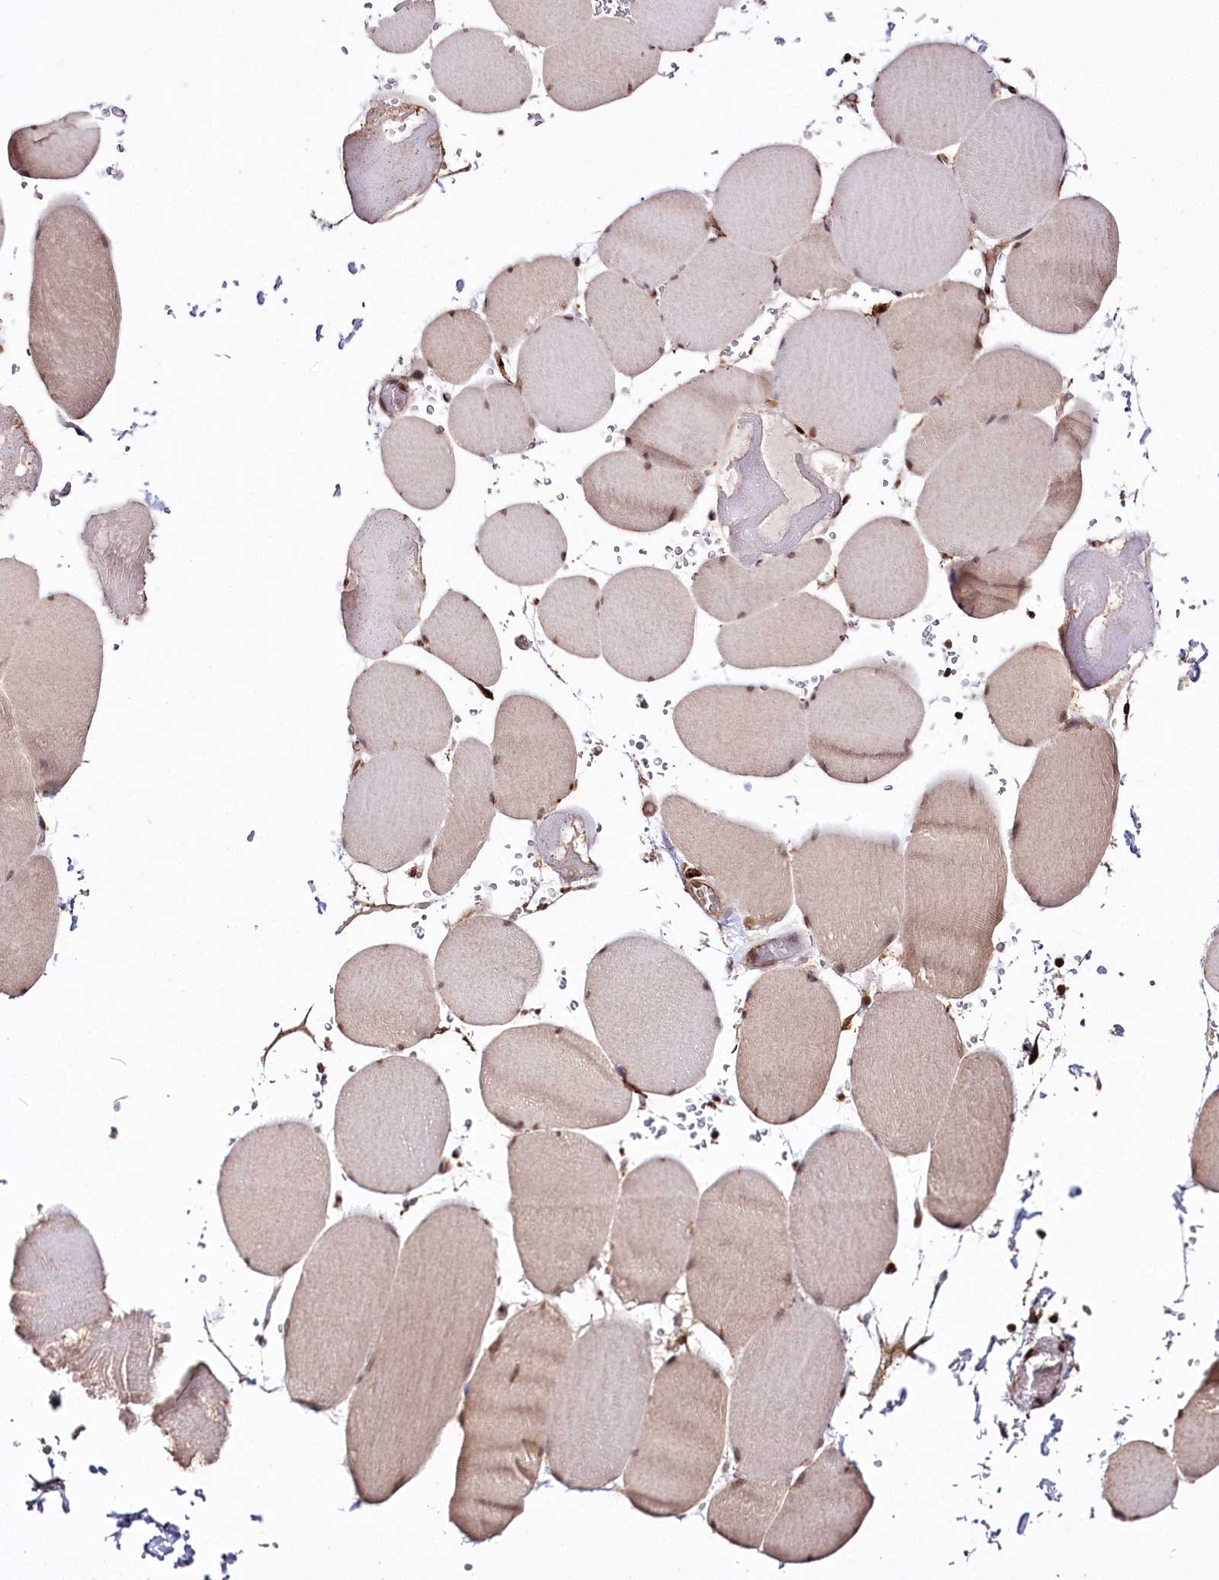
{"staining": {"intensity": "moderate", "quantity": ">75%", "location": "cytoplasmic/membranous,nuclear"}, "tissue": "skeletal muscle", "cell_type": "Myocytes", "image_type": "normal", "snomed": [{"axis": "morphology", "description": "Normal tissue, NOS"}, {"axis": "topography", "description": "Skeletal muscle"}, {"axis": "topography", "description": "Head-Neck"}], "caption": "The histopathology image shows a brown stain indicating the presence of a protein in the cytoplasmic/membranous,nuclear of myocytes in skeletal muscle. The protein is shown in brown color, while the nuclei are stained blue.", "gene": "HOXC8", "patient": {"sex": "male", "age": 66}}